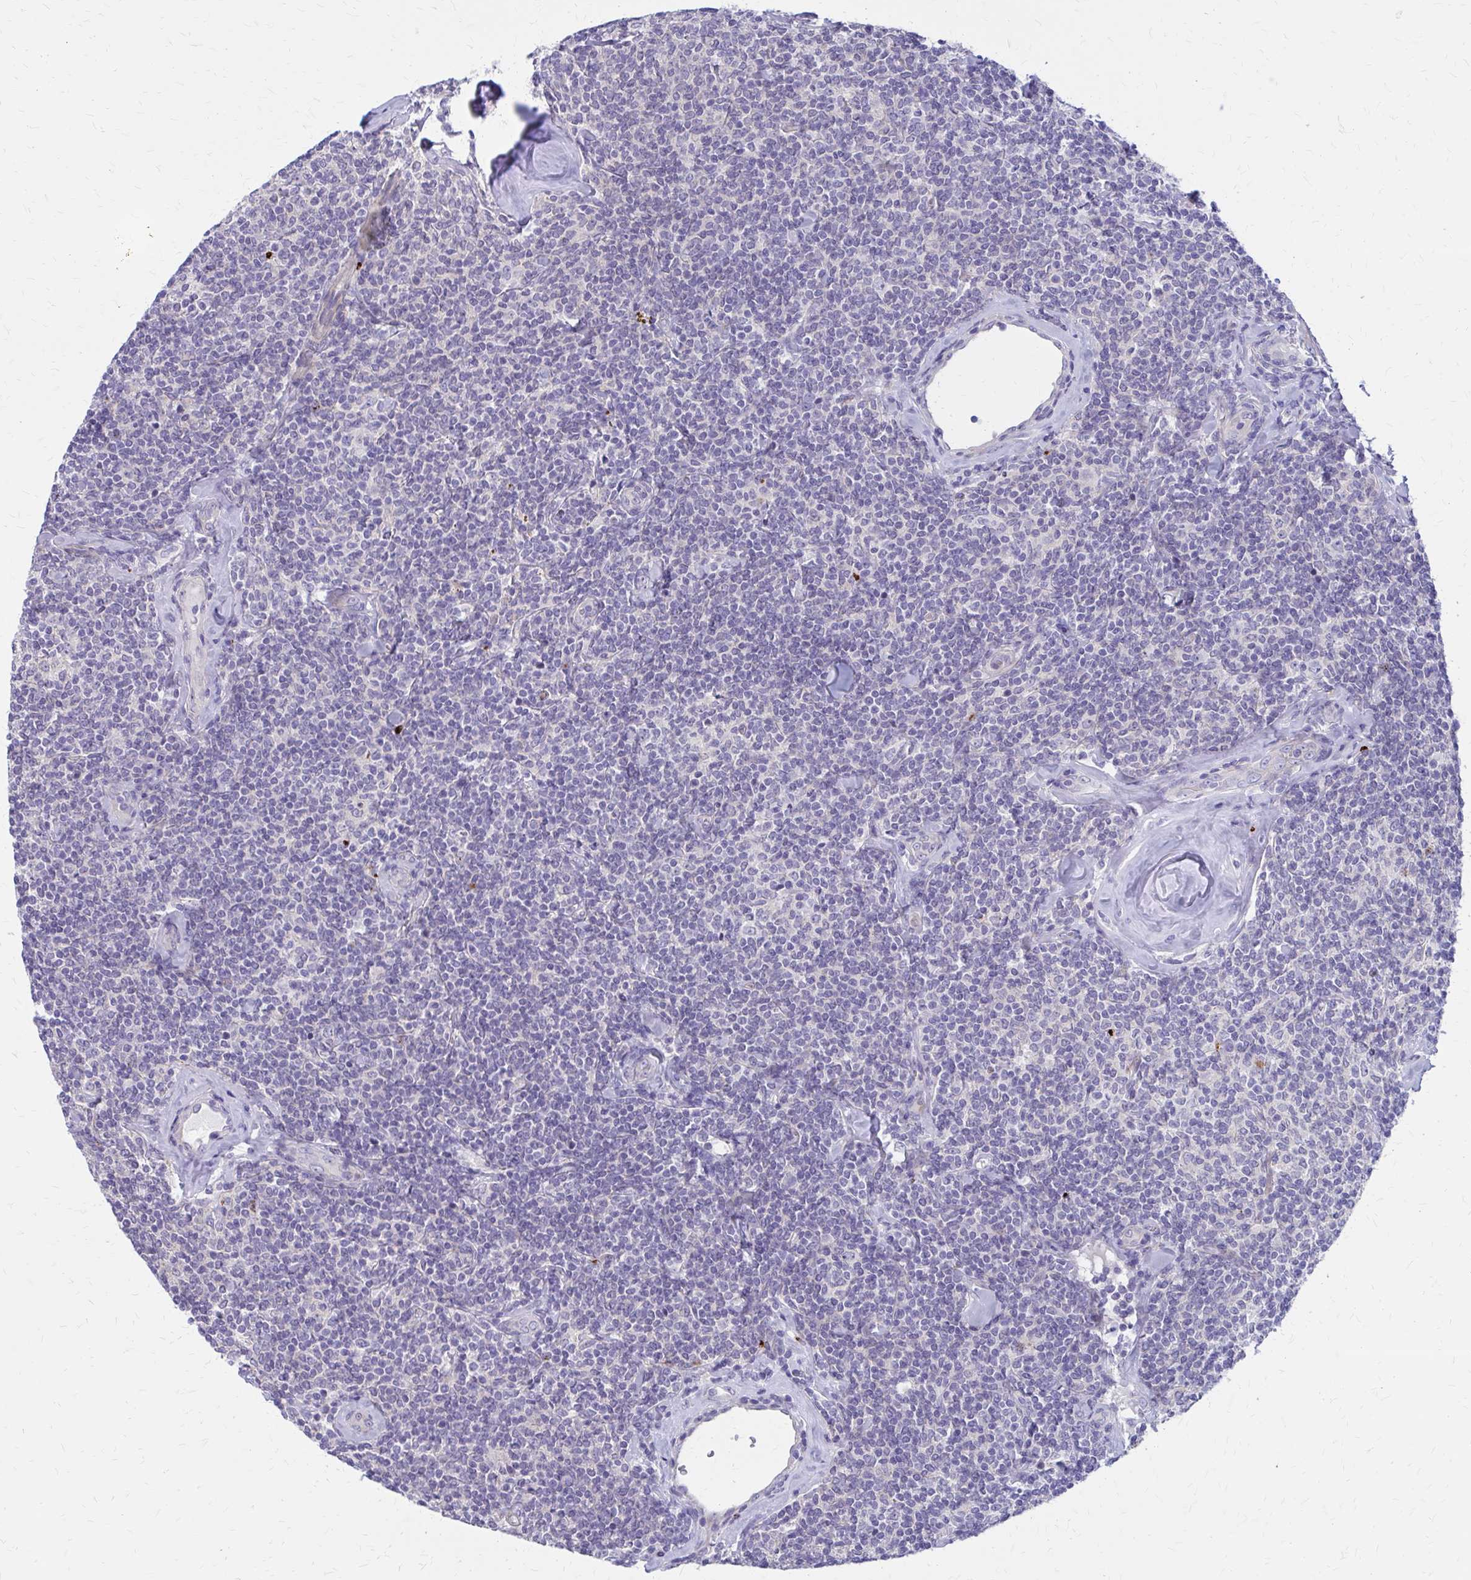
{"staining": {"intensity": "negative", "quantity": "none", "location": "none"}, "tissue": "lymphoma", "cell_type": "Tumor cells", "image_type": "cancer", "snomed": [{"axis": "morphology", "description": "Malignant lymphoma, non-Hodgkin's type, Low grade"}, {"axis": "topography", "description": "Lymph node"}], "caption": "Human malignant lymphoma, non-Hodgkin's type (low-grade) stained for a protein using immunohistochemistry exhibits no expression in tumor cells.", "gene": "GLYATL2", "patient": {"sex": "female", "age": 56}}